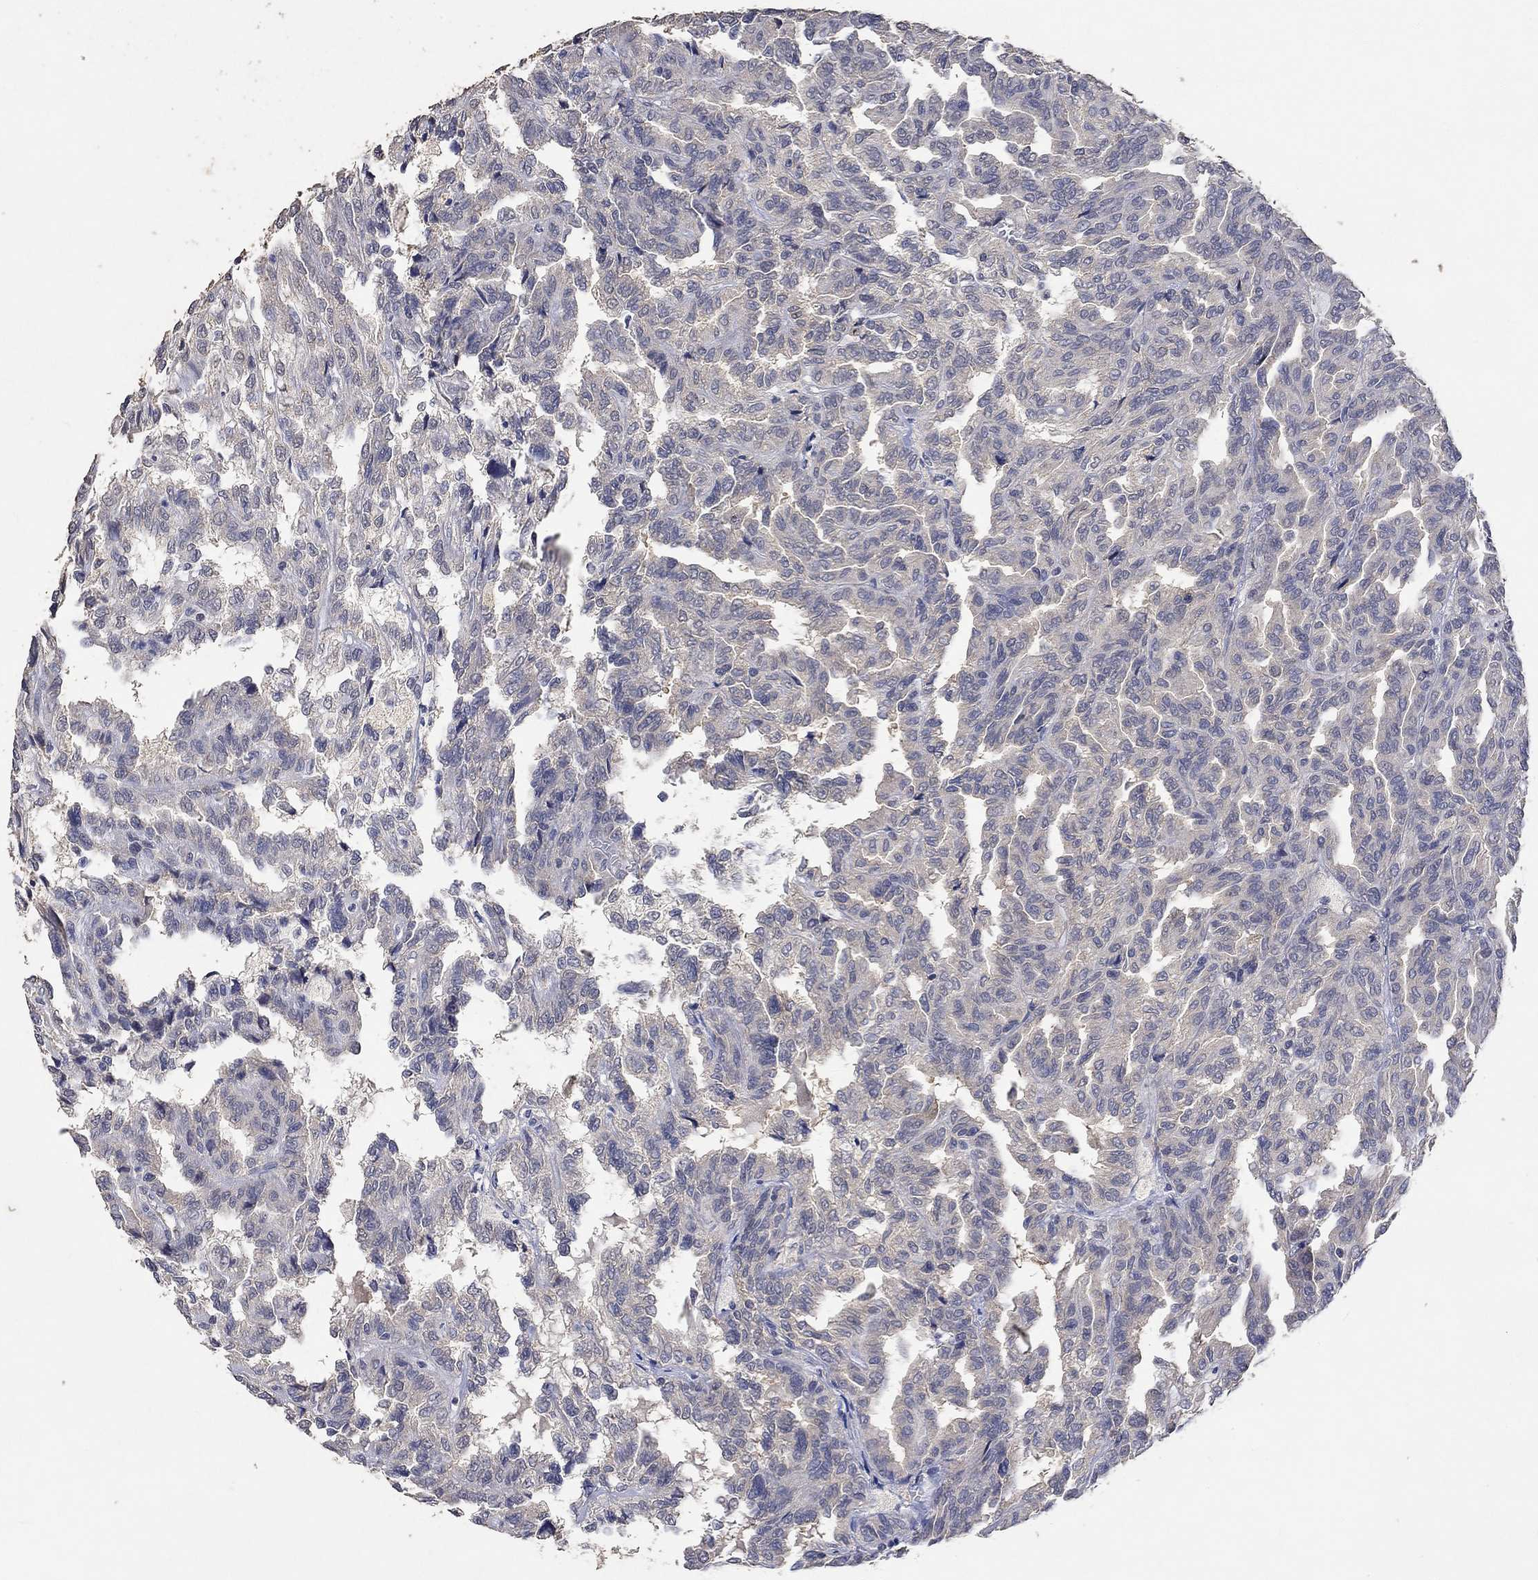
{"staining": {"intensity": "negative", "quantity": "none", "location": "none"}, "tissue": "renal cancer", "cell_type": "Tumor cells", "image_type": "cancer", "snomed": [{"axis": "morphology", "description": "Adenocarcinoma, NOS"}, {"axis": "topography", "description": "Kidney"}], "caption": "Immunohistochemistry image of neoplastic tissue: renal cancer (adenocarcinoma) stained with DAB (3,3'-diaminobenzidine) shows no significant protein expression in tumor cells.", "gene": "PTPN20", "patient": {"sex": "male", "age": 79}}